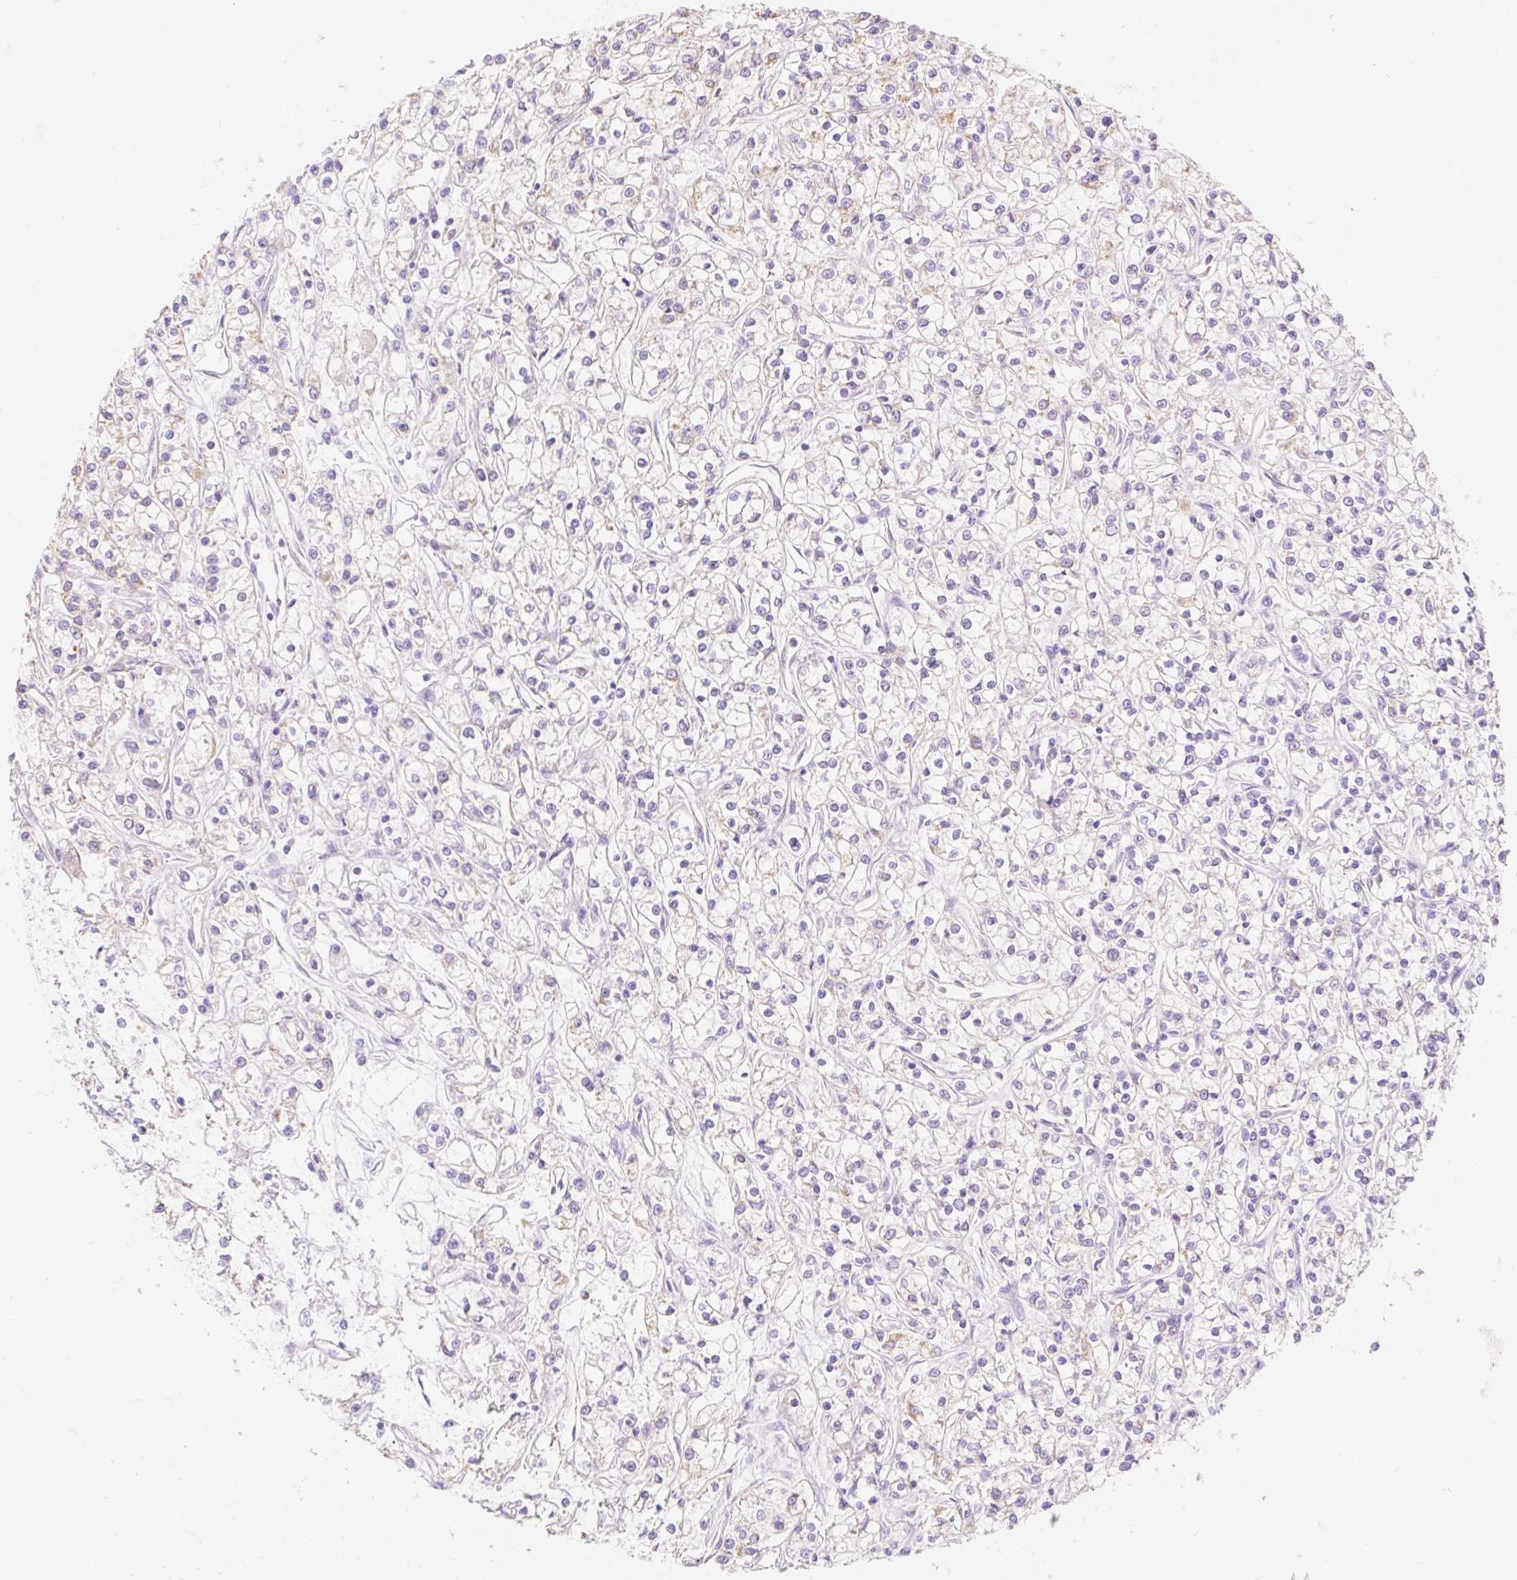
{"staining": {"intensity": "negative", "quantity": "none", "location": "none"}, "tissue": "renal cancer", "cell_type": "Tumor cells", "image_type": "cancer", "snomed": [{"axis": "morphology", "description": "Adenocarcinoma, NOS"}, {"axis": "topography", "description": "Kidney"}], "caption": "DAB (3,3'-diaminobenzidine) immunohistochemical staining of renal adenocarcinoma reveals no significant expression in tumor cells. (DAB IHC with hematoxylin counter stain).", "gene": "DHX35", "patient": {"sex": "female", "age": 59}}